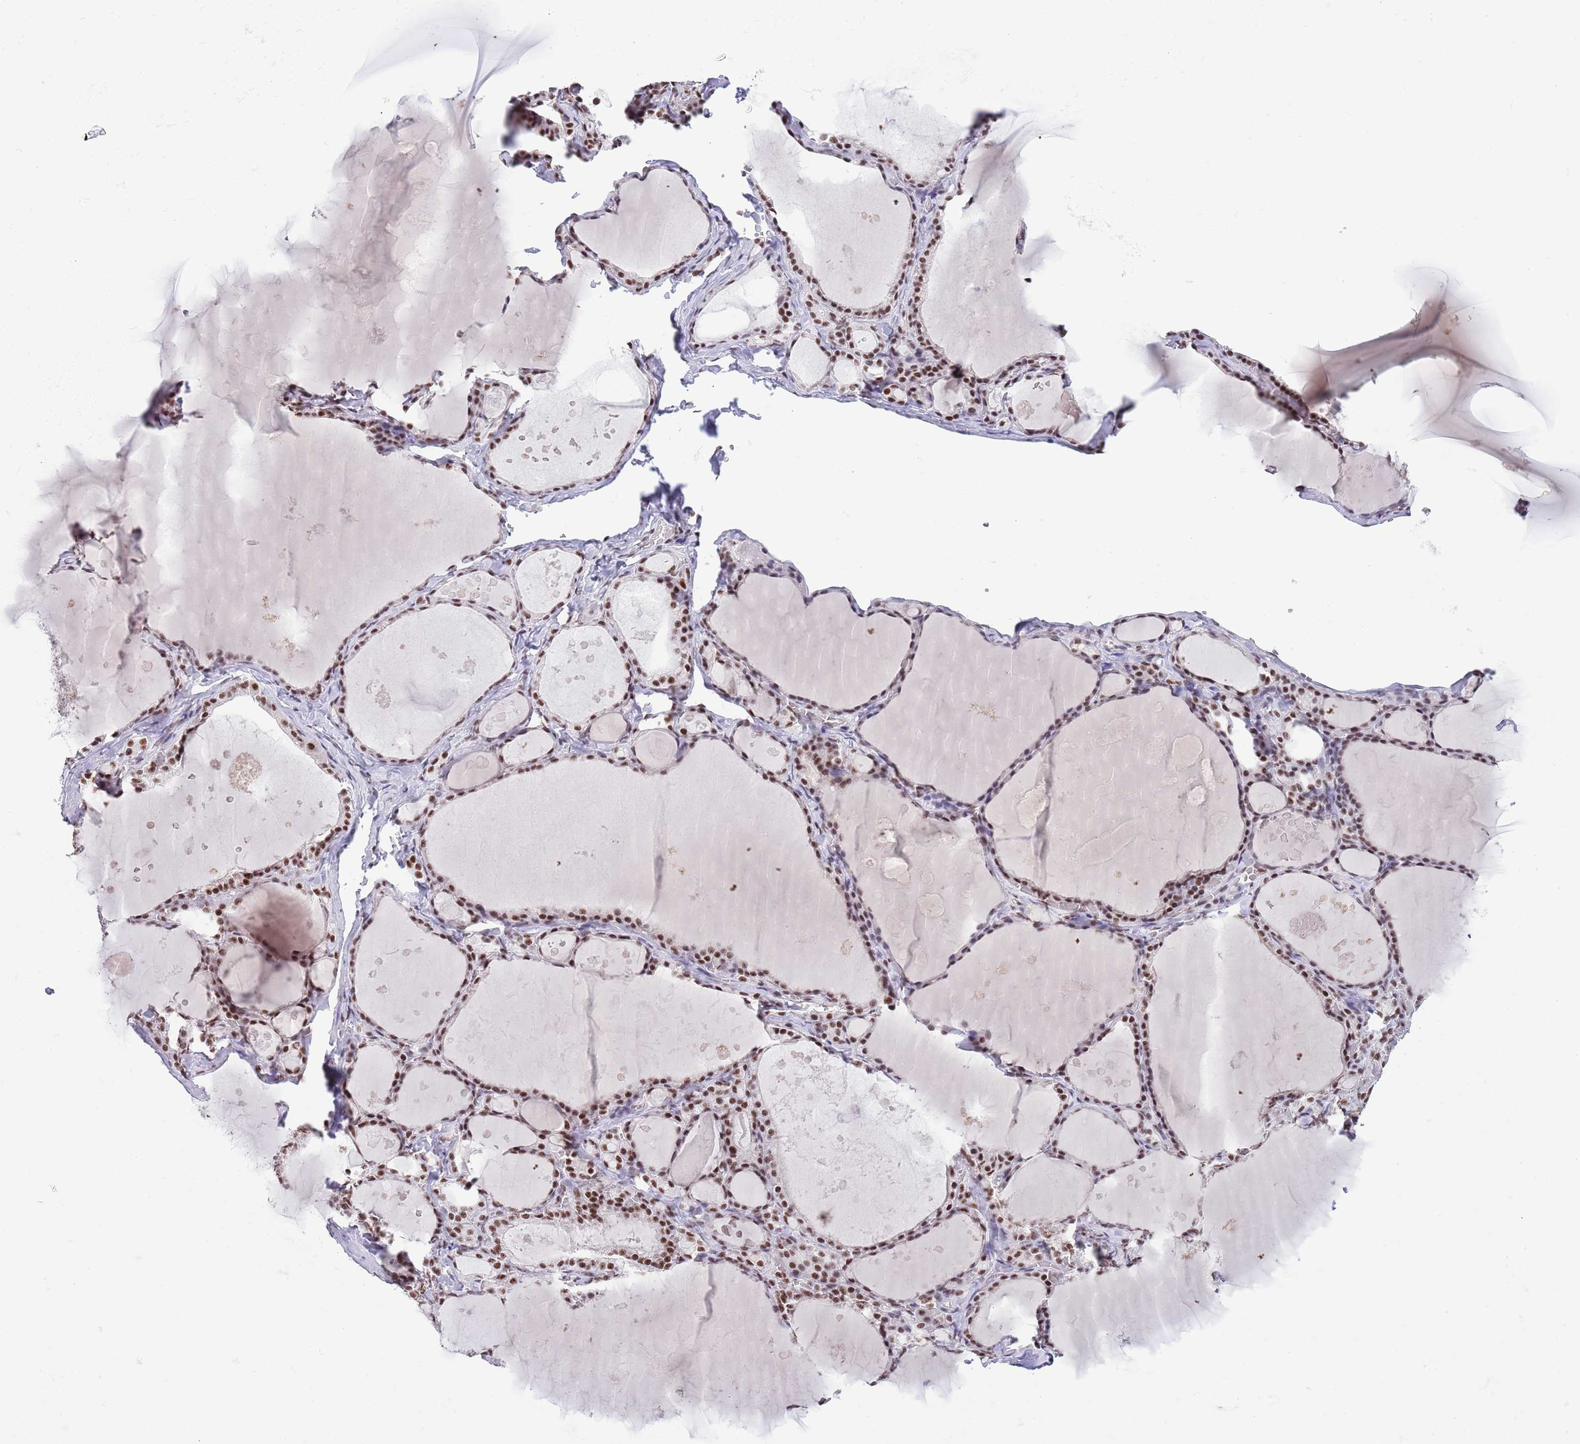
{"staining": {"intensity": "moderate", "quantity": ">75%", "location": "nuclear"}, "tissue": "thyroid gland", "cell_type": "Glandular cells", "image_type": "normal", "snomed": [{"axis": "morphology", "description": "Normal tissue, NOS"}, {"axis": "topography", "description": "Thyroid gland"}], "caption": "This is an image of immunohistochemistry staining of unremarkable thyroid gland, which shows moderate staining in the nuclear of glandular cells.", "gene": "SF3A2", "patient": {"sex": "male", "age": 56}}